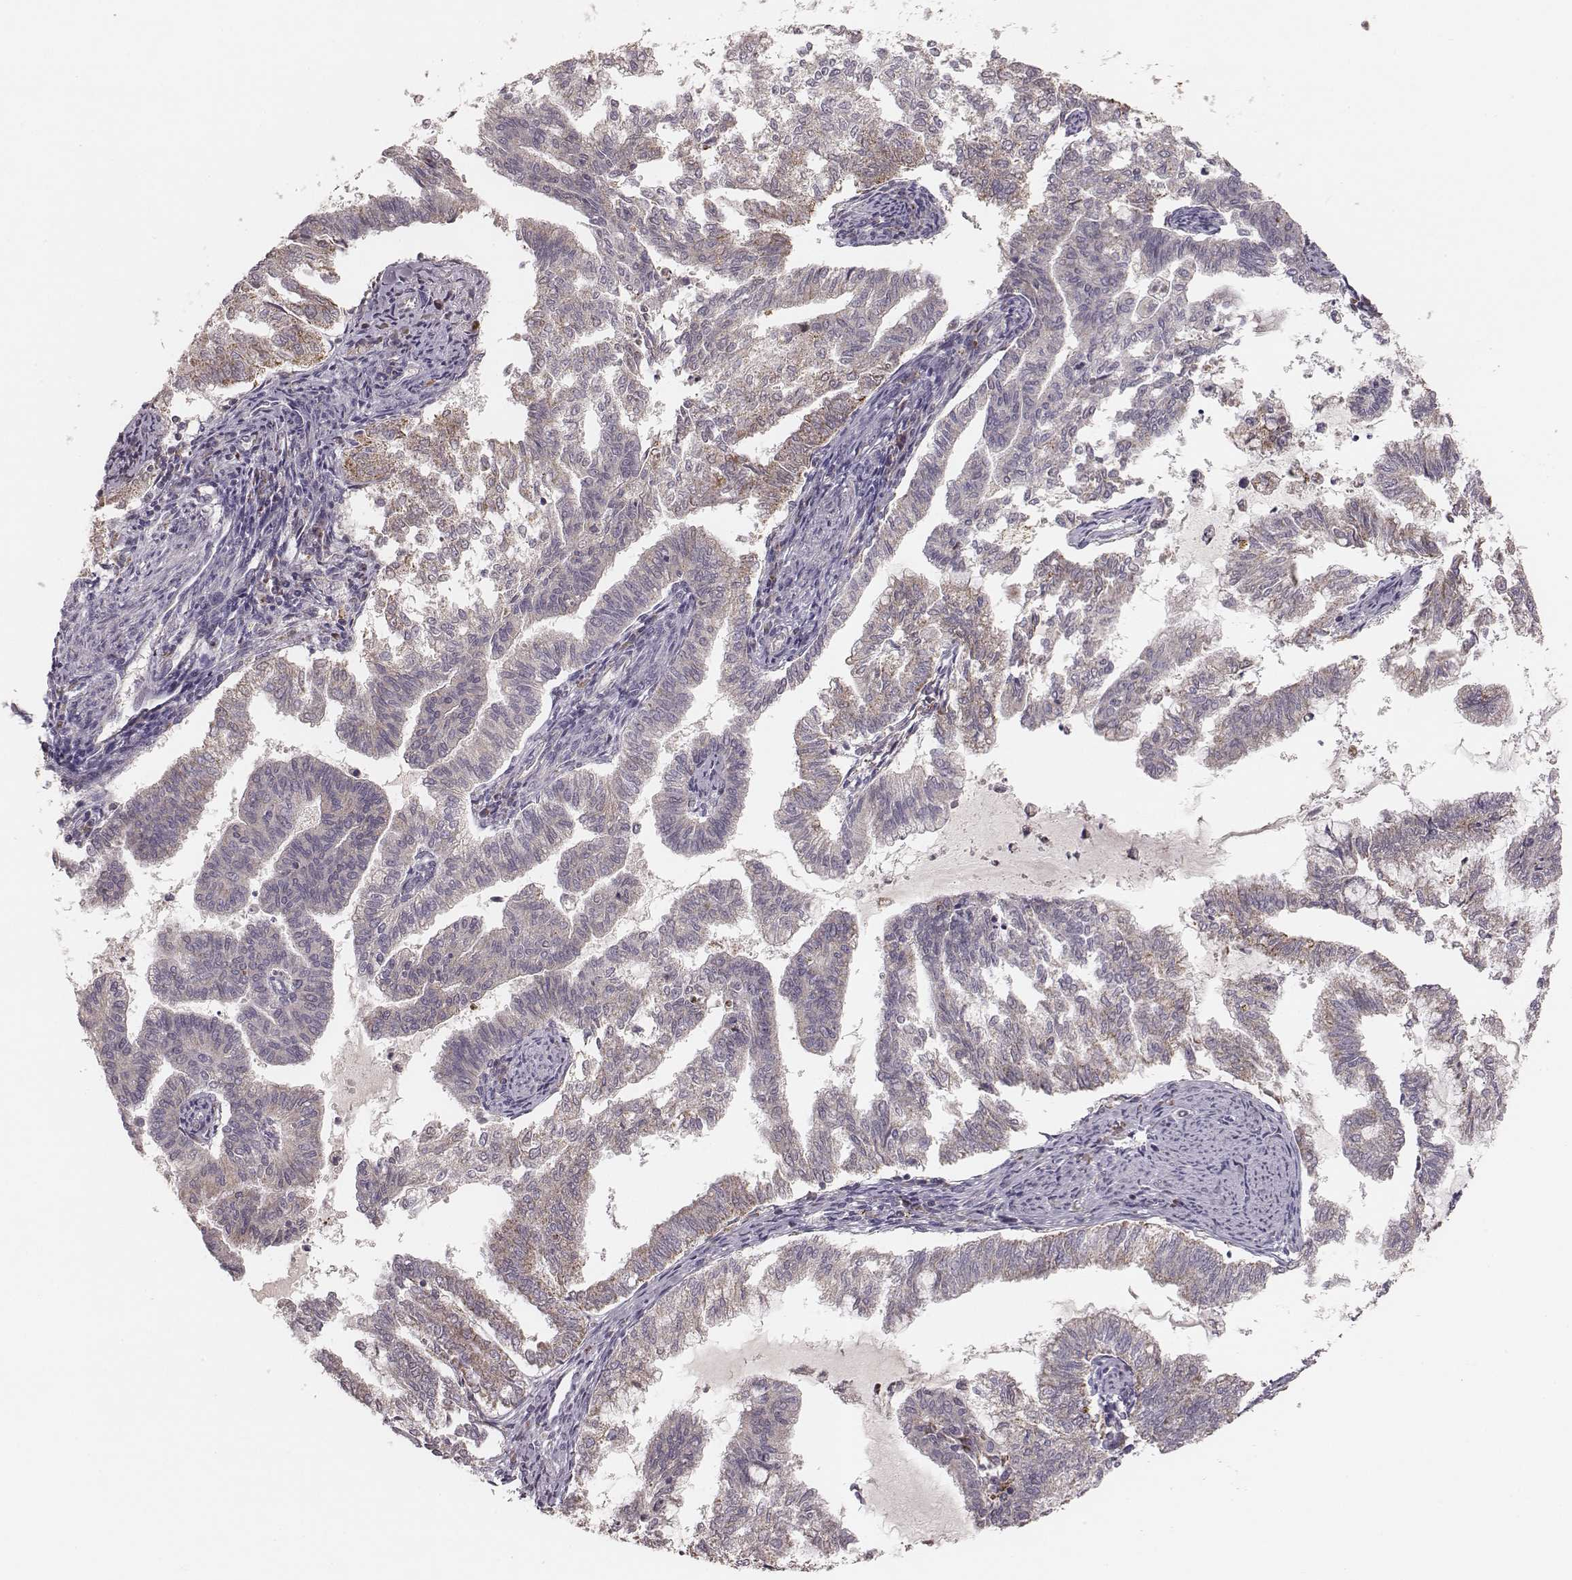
{"staining": {"intensity": "weak", "quantity": "25%-75%", "location": "cytoplasmic/membranous"}, "tissue": "endometrial cancer", "cell_type": "Tumor cells", "image_type": "cancer", "snomed": [{"axis": "morphology", "description": "Adenocarcinoma, NOS"}, {"axis": "topography", "description": "Endometrium"}], "caption": "The photomicrograph reveals staining of endometrial adenocarcinoma, revealing weak cytoplasmic/membranous protein expression (brown color) within tumor cells. Nuclei are stained in blue.", "gene": "TUFM", "patient": {"sex": "female", "age": 79}}